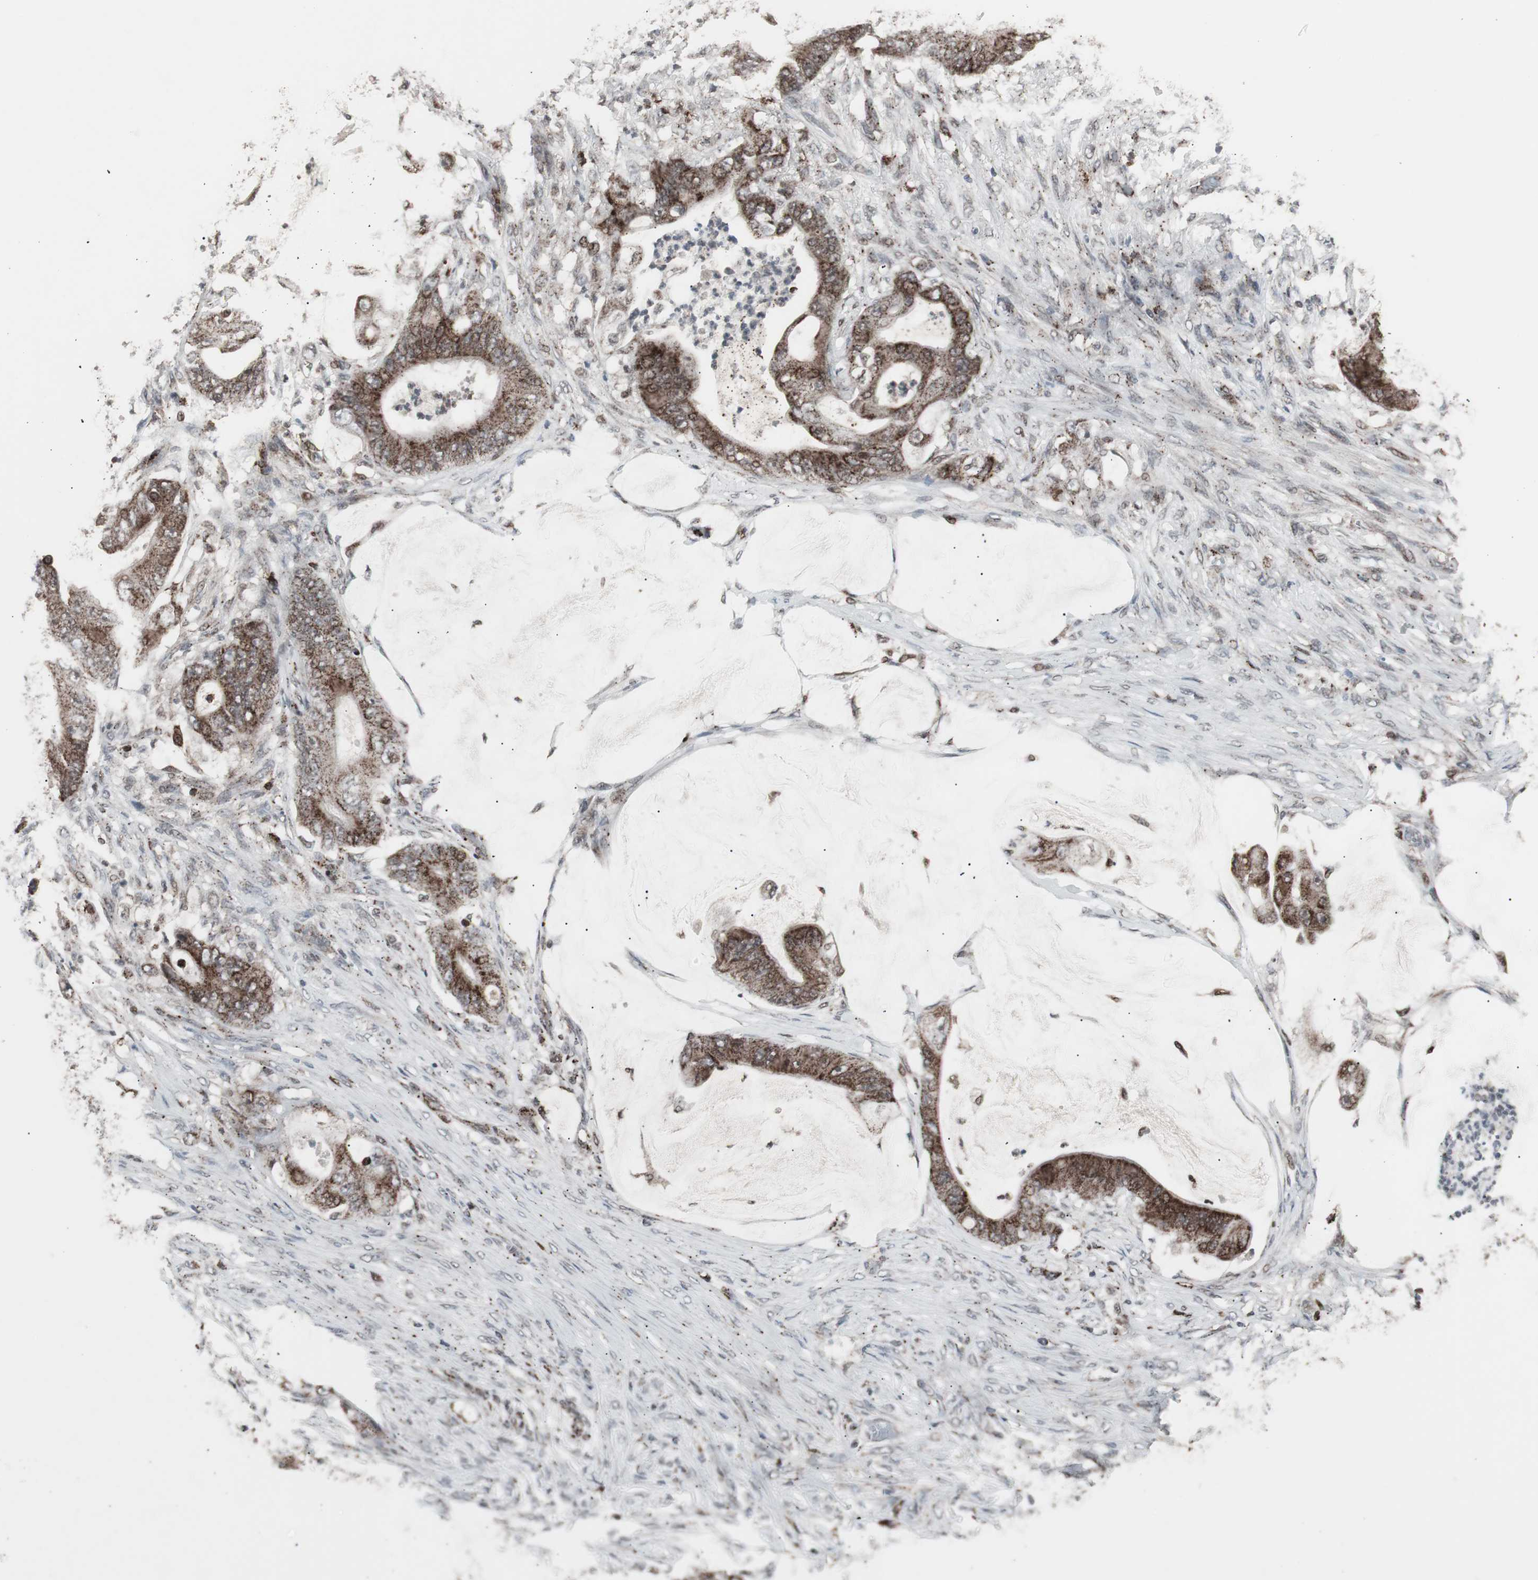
{"staining": {"intensity": "moderate", "quantity": ">75%", "location": "cytoplasmic/membranous,nuclear"}, "tissue": "stomach cancer", "cell_type": "Tumor cells", "image_type": "cancer", "snomed": [{"axis": "morphology", "description": "Adenocarcinoma, NOS"}, {"axis": "topography", "description": "Stomach"}], "caption": "About >75% of tumor cells in stomach adenocarcinoma display moderate cytoplasmic/membranous and nuclear protein expression as visualized by brown immunohistochemical staining.", "gene": "RXRA", "patient": {"sex": "female", "age": 73}}